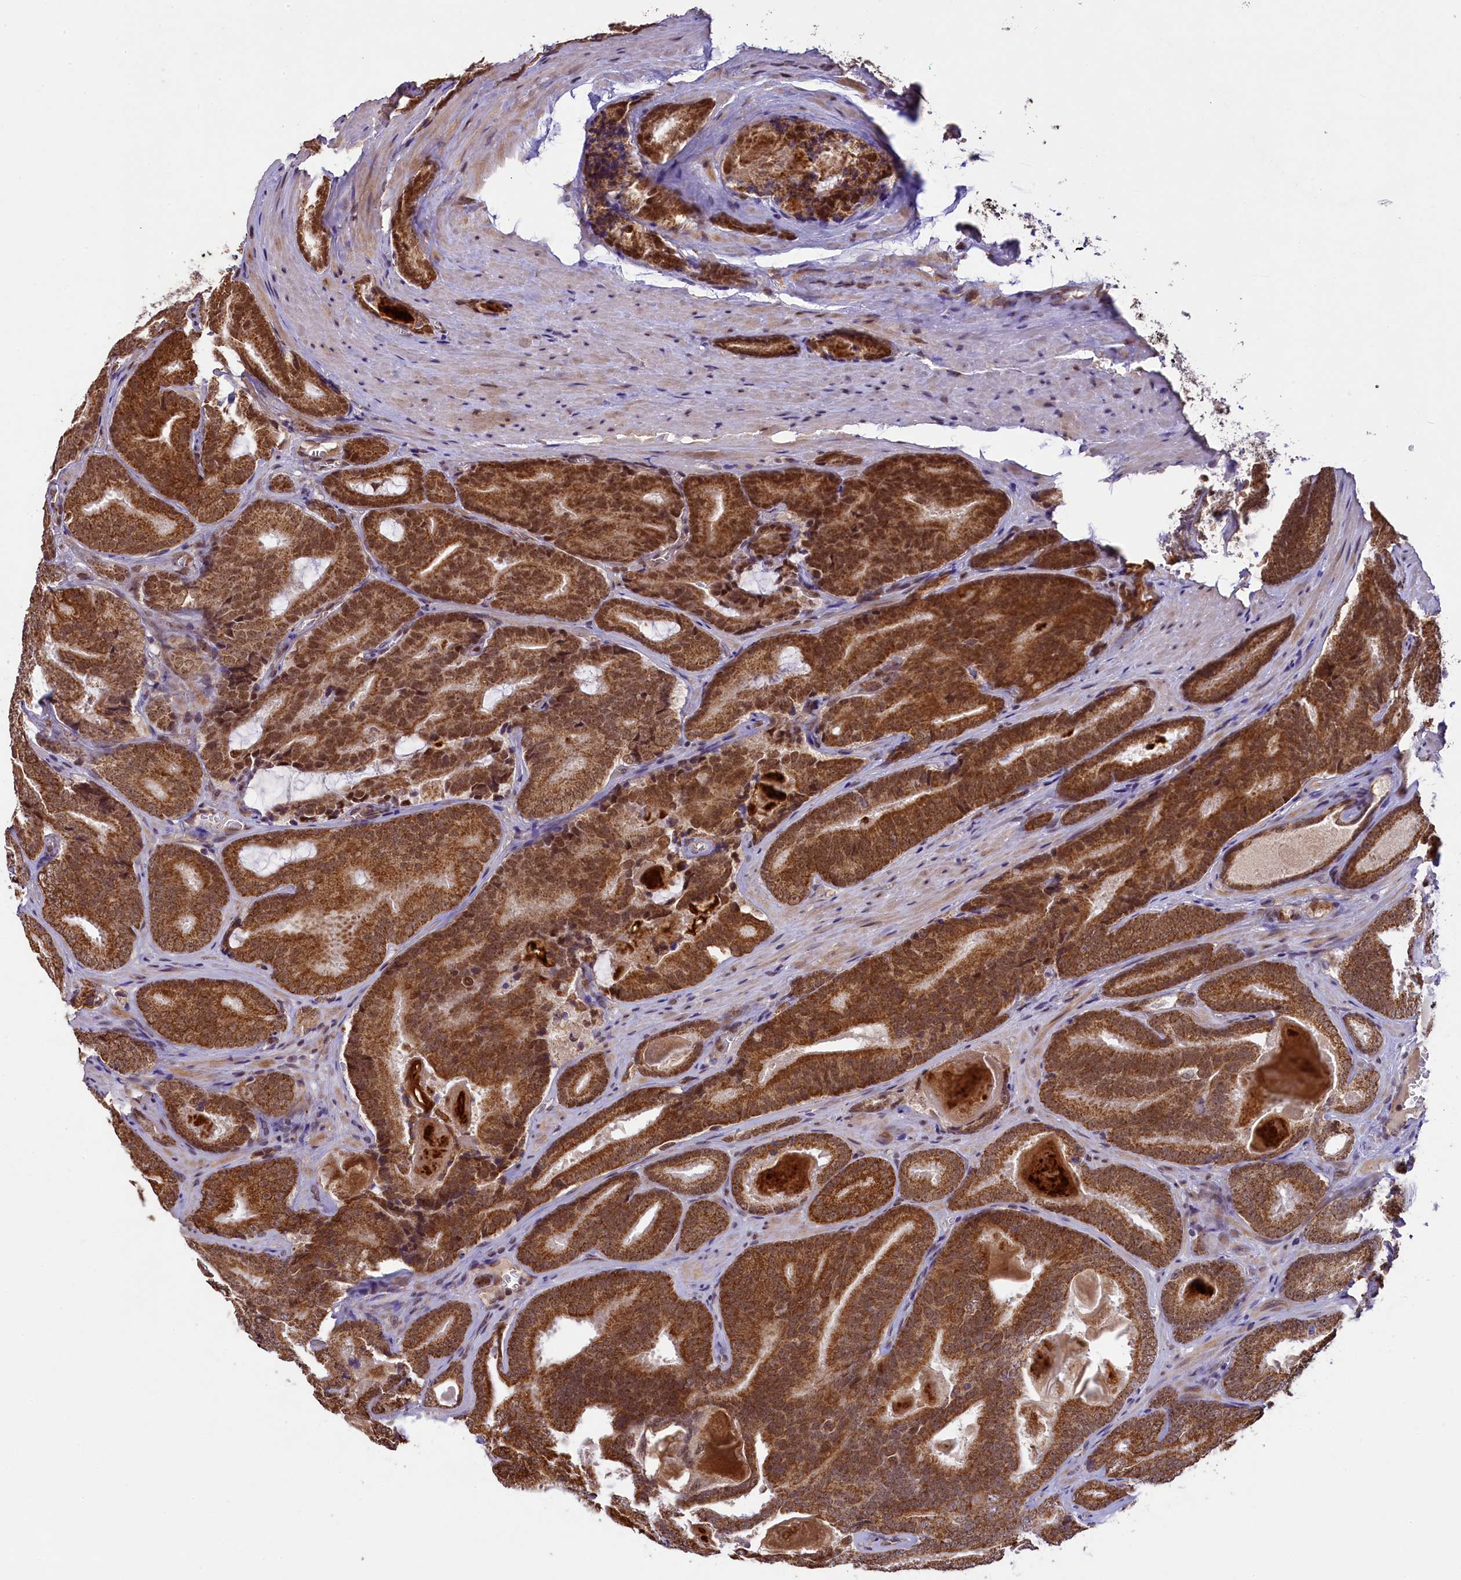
{"staining": {"intensity": "strong", "quantity": ">75%", "location": "cytoplasmic/membranous,nuclear"}, "tissue": "prostate cancer", "cell_type": "Tumor cells", "image_type": "cancer", "snomed": [{"axis": "morphology", "description": "Adenocarcinoma, High grade"}, {"axis": "topography", "description": "Prostate"}], "caption": "Tumor cells reveal strong cytoplasmic/membranous and nuclear staining in about >75% of cells in prostate cancer. (DAB = brown stain, brightfield microscopy at high magnification).", "gene": "PAF1", "patient": {"sex": "male", "age": 66}}